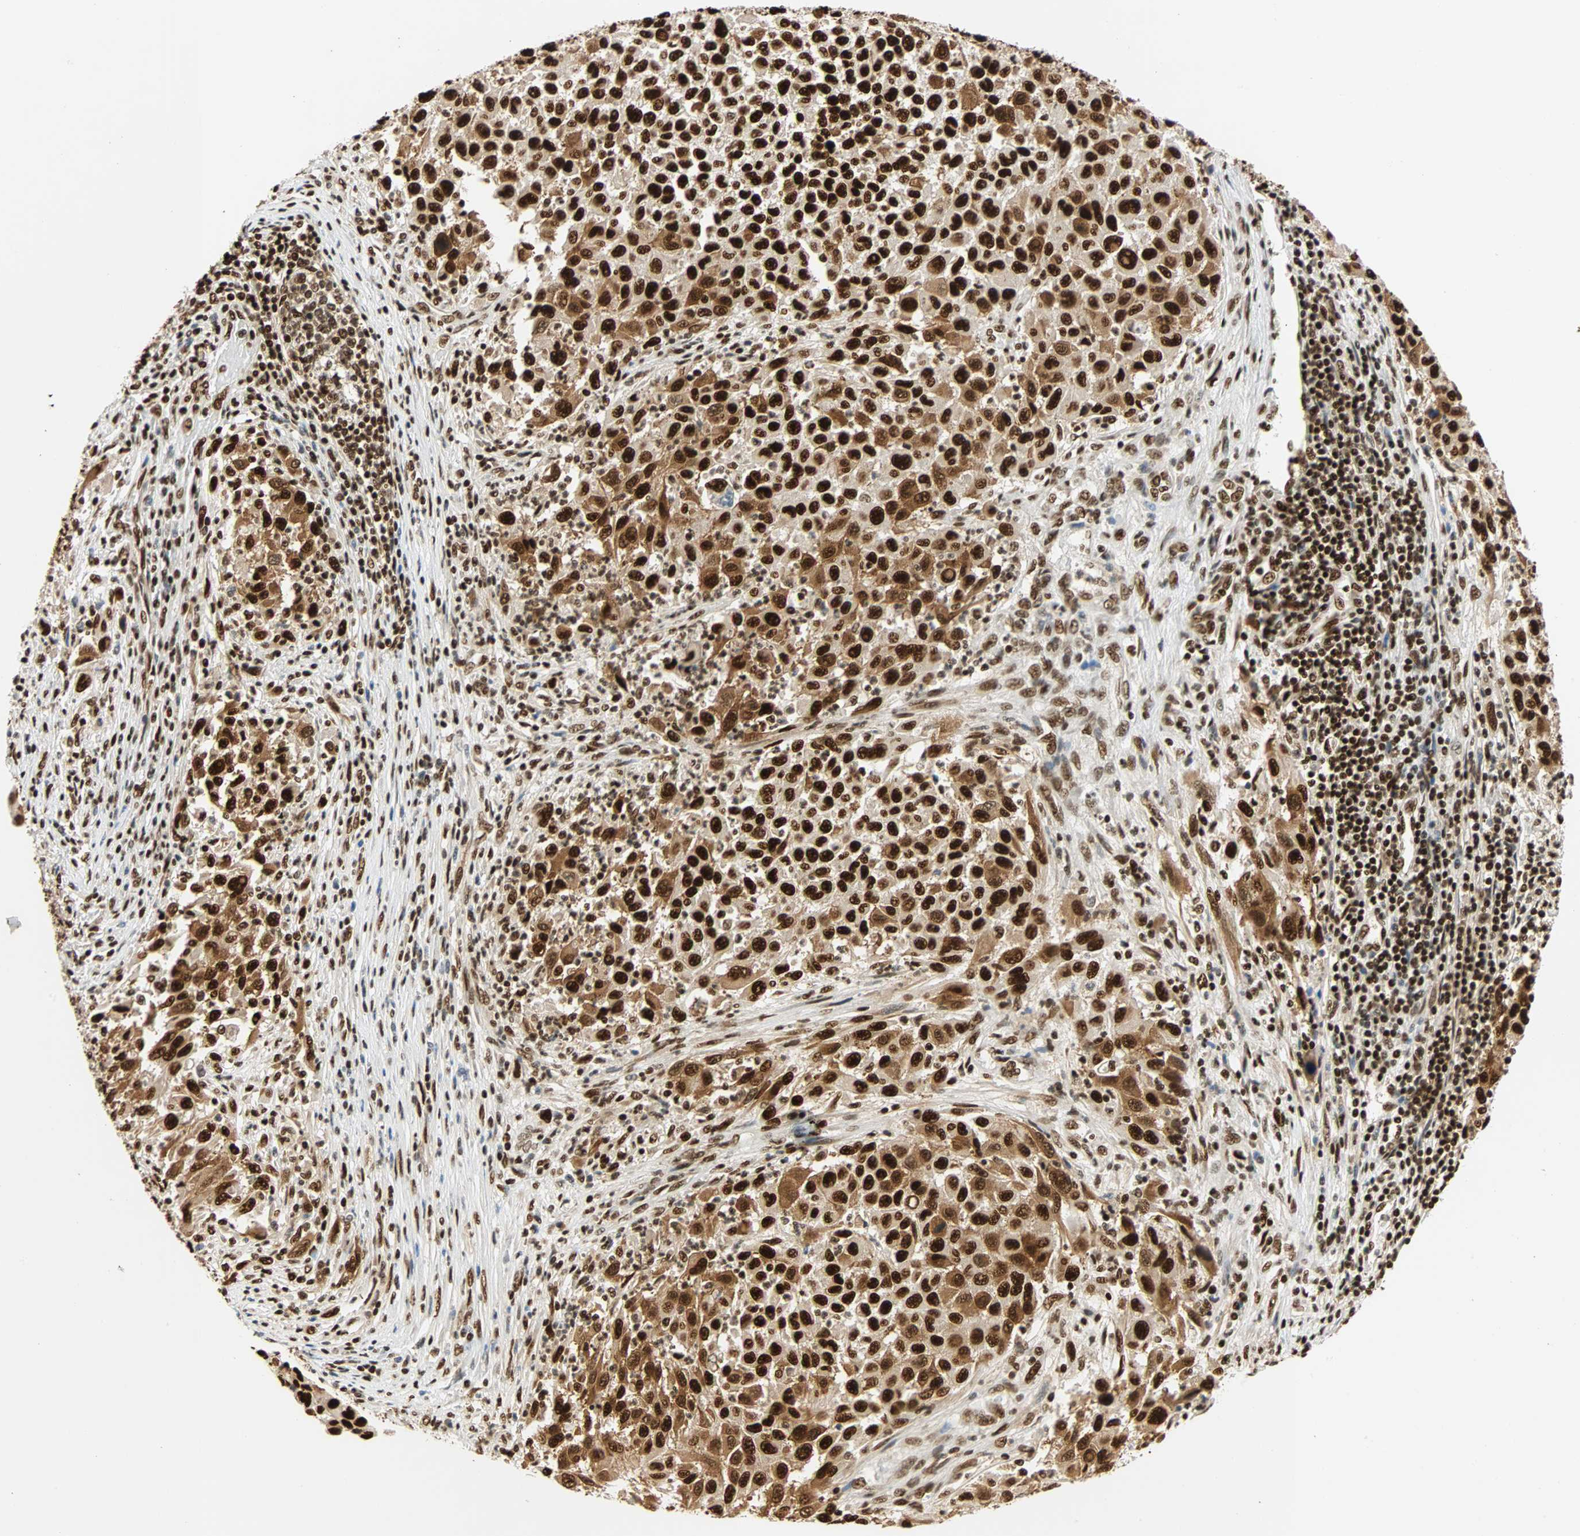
{"staining": {"intensity": "strong", "quantity": ">75%", "location": "cytoplasmic/membranous,nuclear"}, "tissue": "melanoma", "cell_type": "Tumor cells", "image_type": "cancer", "snomed": [{"axis": "morphology", "description": "Malignant melanoma, Metastatic site"}, {"axis": "topography", "description": "Lymph node"}], "caption": "Approximately >75% of tumor cells in malignant melanoma (metastatic site) demonstrate strong cytoplasmic/membranous and nuclear protein positivity as visualized by brown immunohistochemical staining.", "gene": "CDK12", "patient": {"sex": "male", "age": 61}}